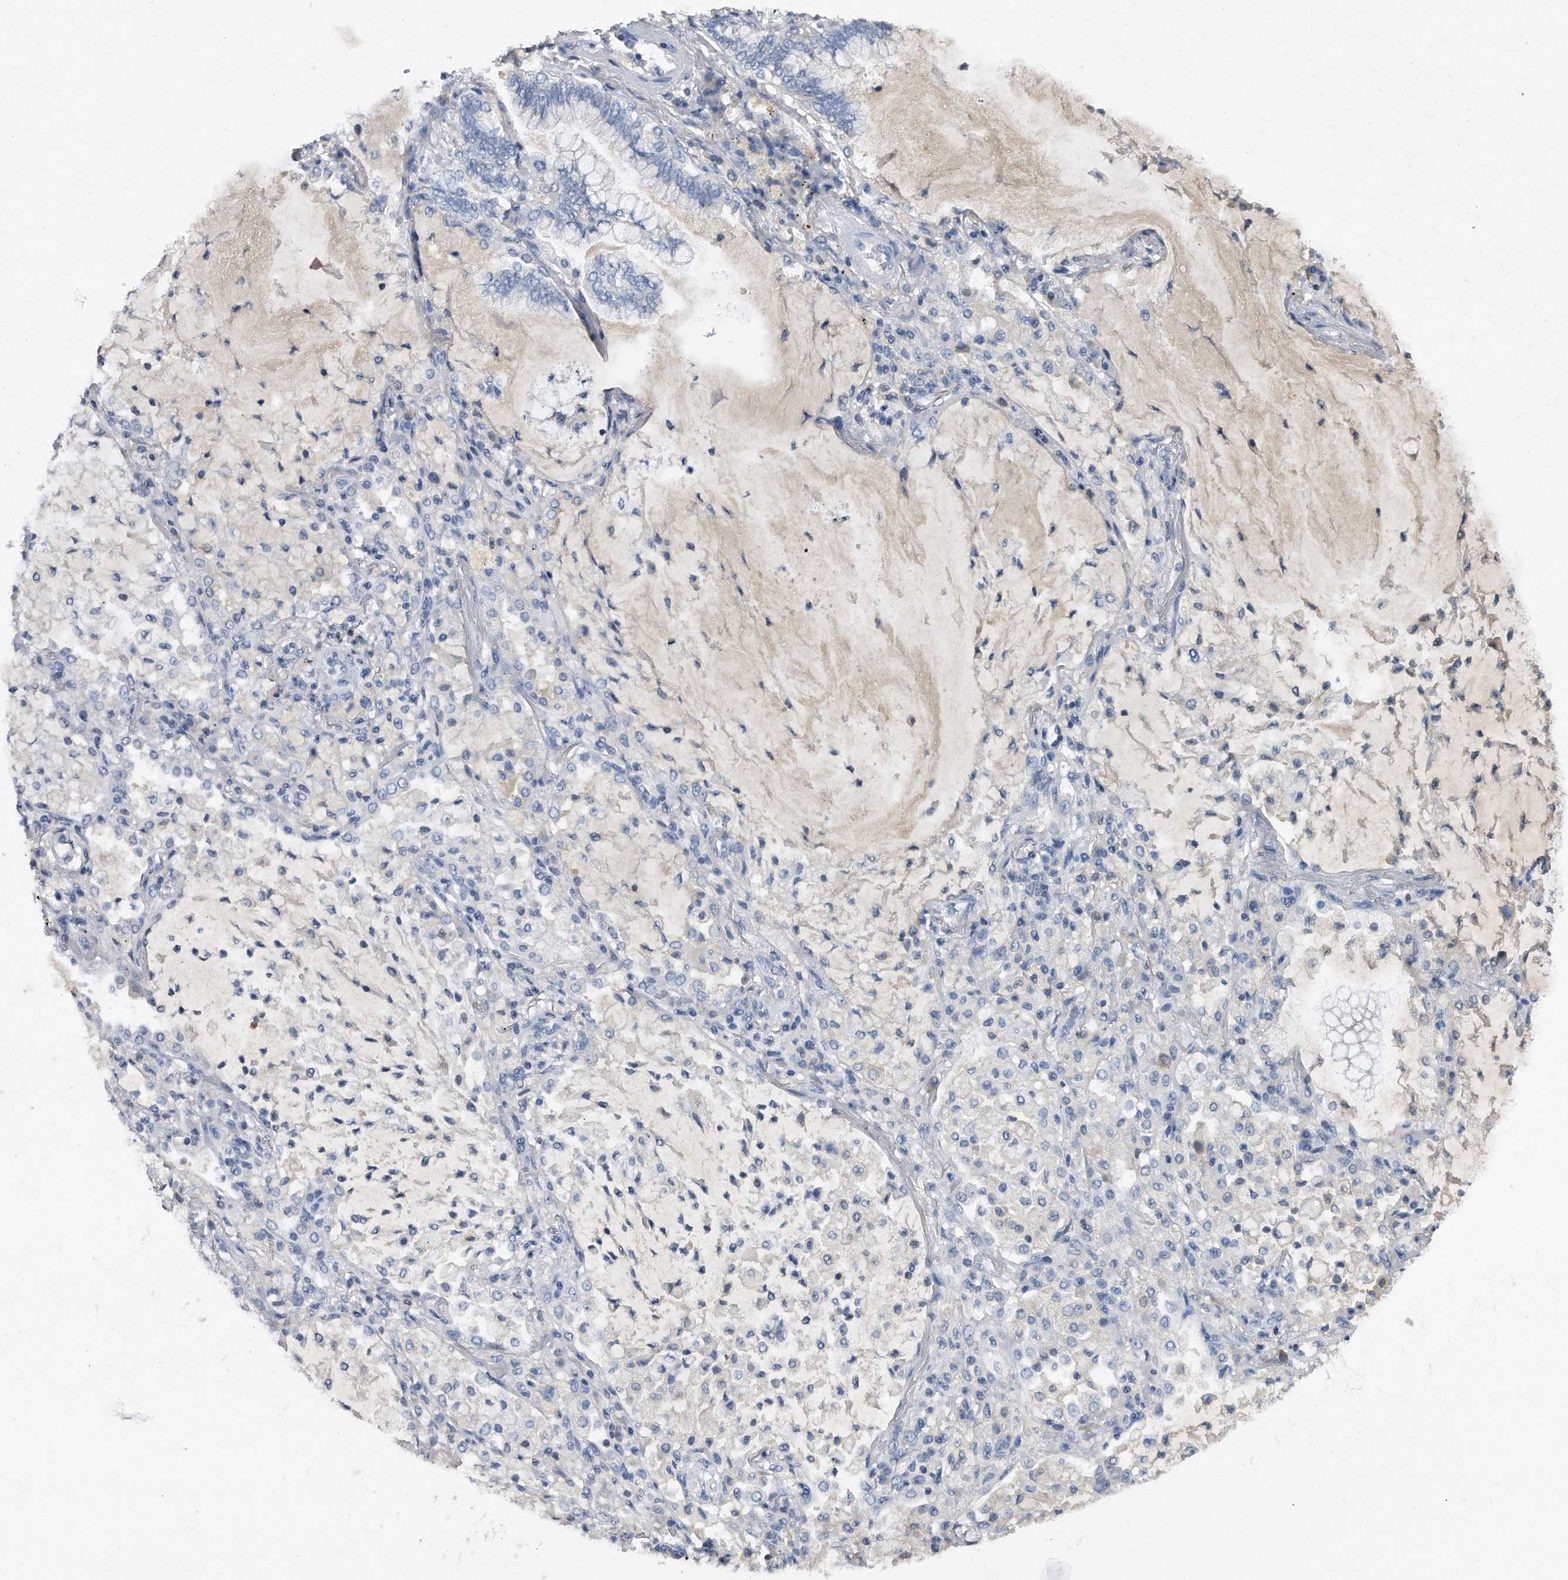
{"staining": {"intensity": "negative", "quantity": "none", "location": "none"}, "tissue": "lung cancer", "cell_type": "Tumor cells", "image_type": "cancer", "snomed": [{"axis": "morphology", "description": "Adenocarcinoma, NOS"}, {"axis": "topography", "description": "Lung"}], "caption": "Photomicrograph shows no significant protein positivity in tumor cells of lung cancer.", "gene": "ASNS", "patient": {"sex": "female", "age": 70}}